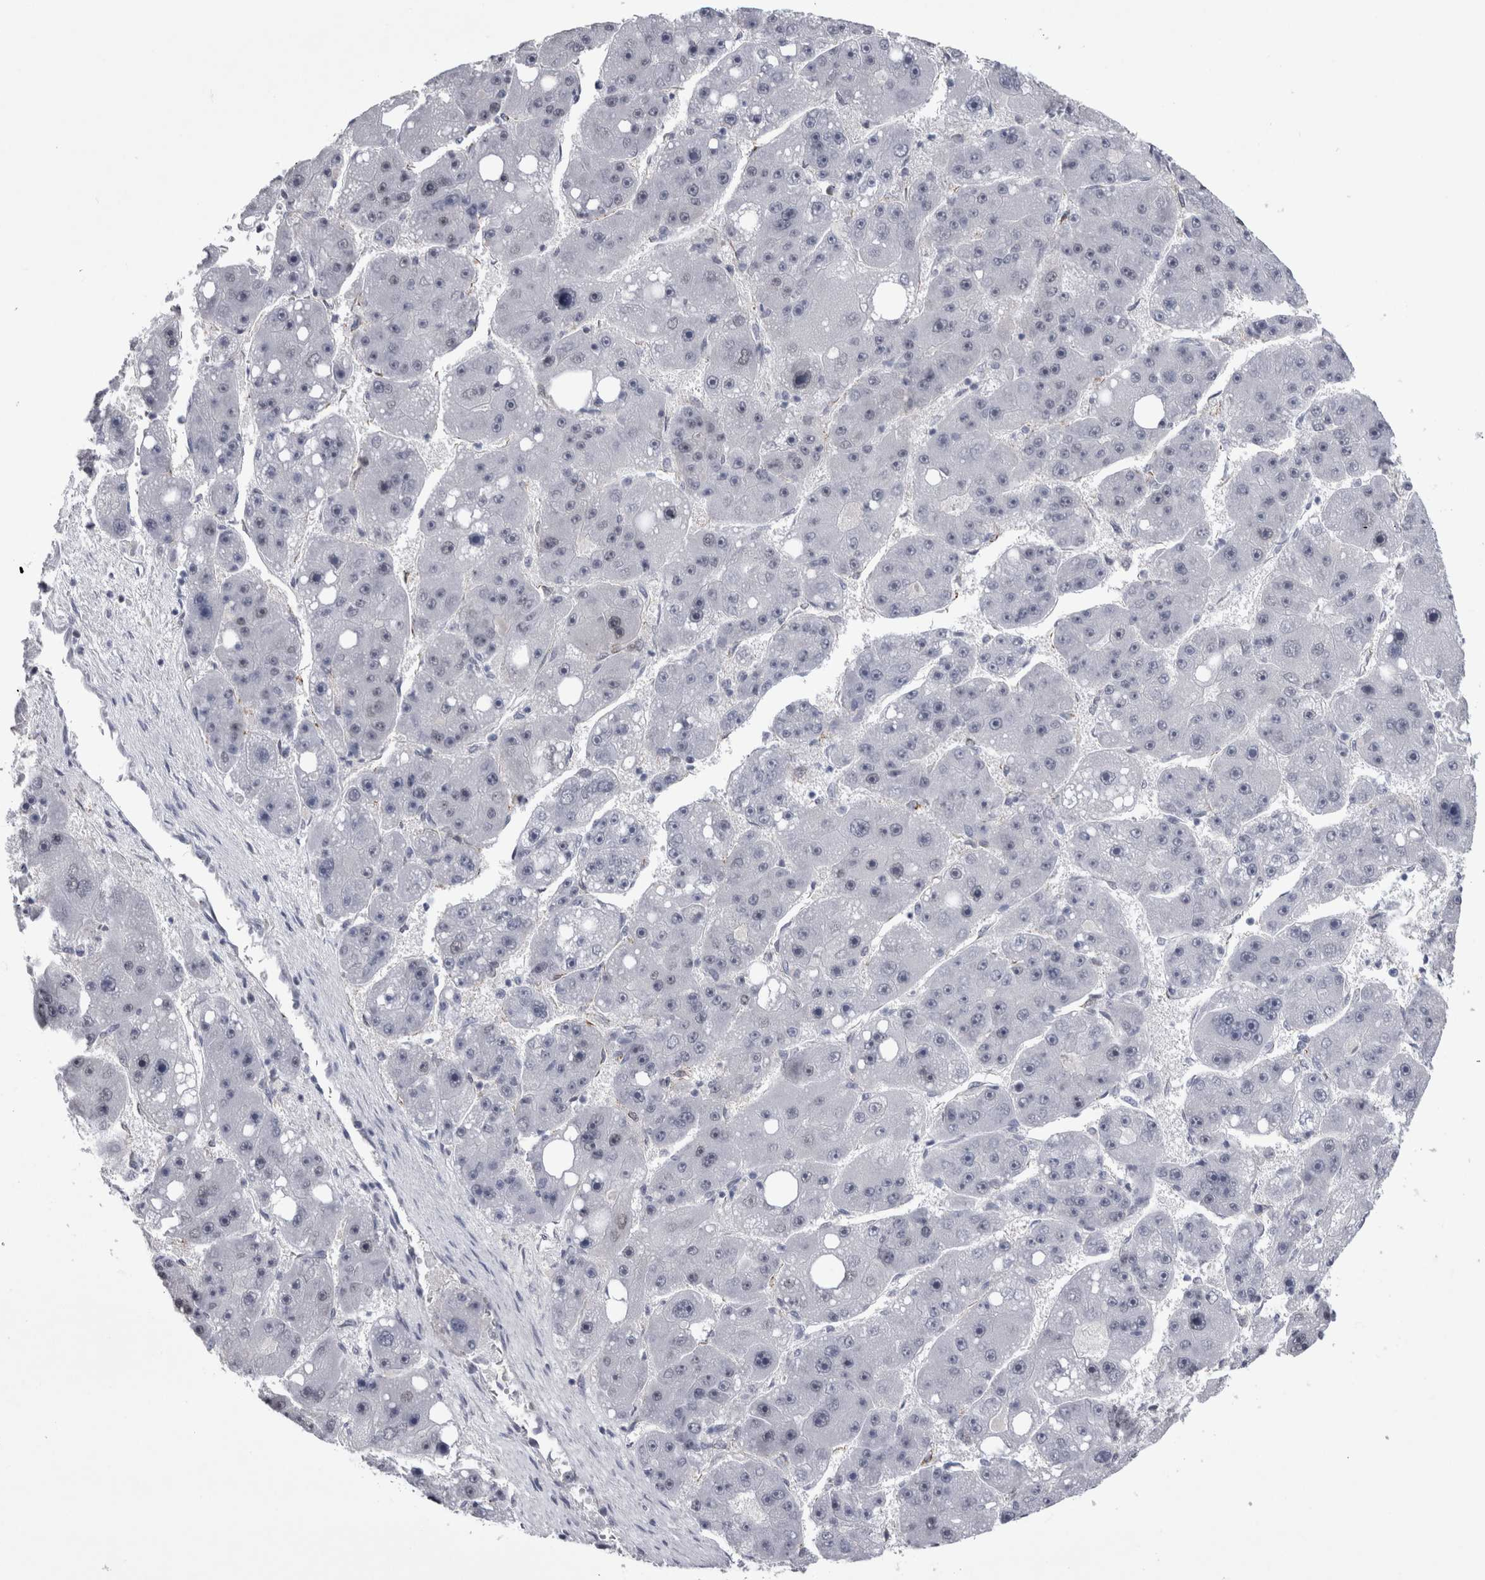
{"staining": {"intensity": "negative", "quantity": "none", "location": "none"}, "tissue": "liver cancer", "cell_type": "Tumor cells", "image_type": "cancer", "snomed": [{"axis": "morphology", "description": "Carcinoma, Hepatocellular, NOS"}, {"axis": "topography", "description": "Liver"}], "caption": "Tumor cells show no significant positivity in hepatocellular carcinoma (liver).", "gene": "ACOT7", "patient": {"sex": "female", "age": 61}}